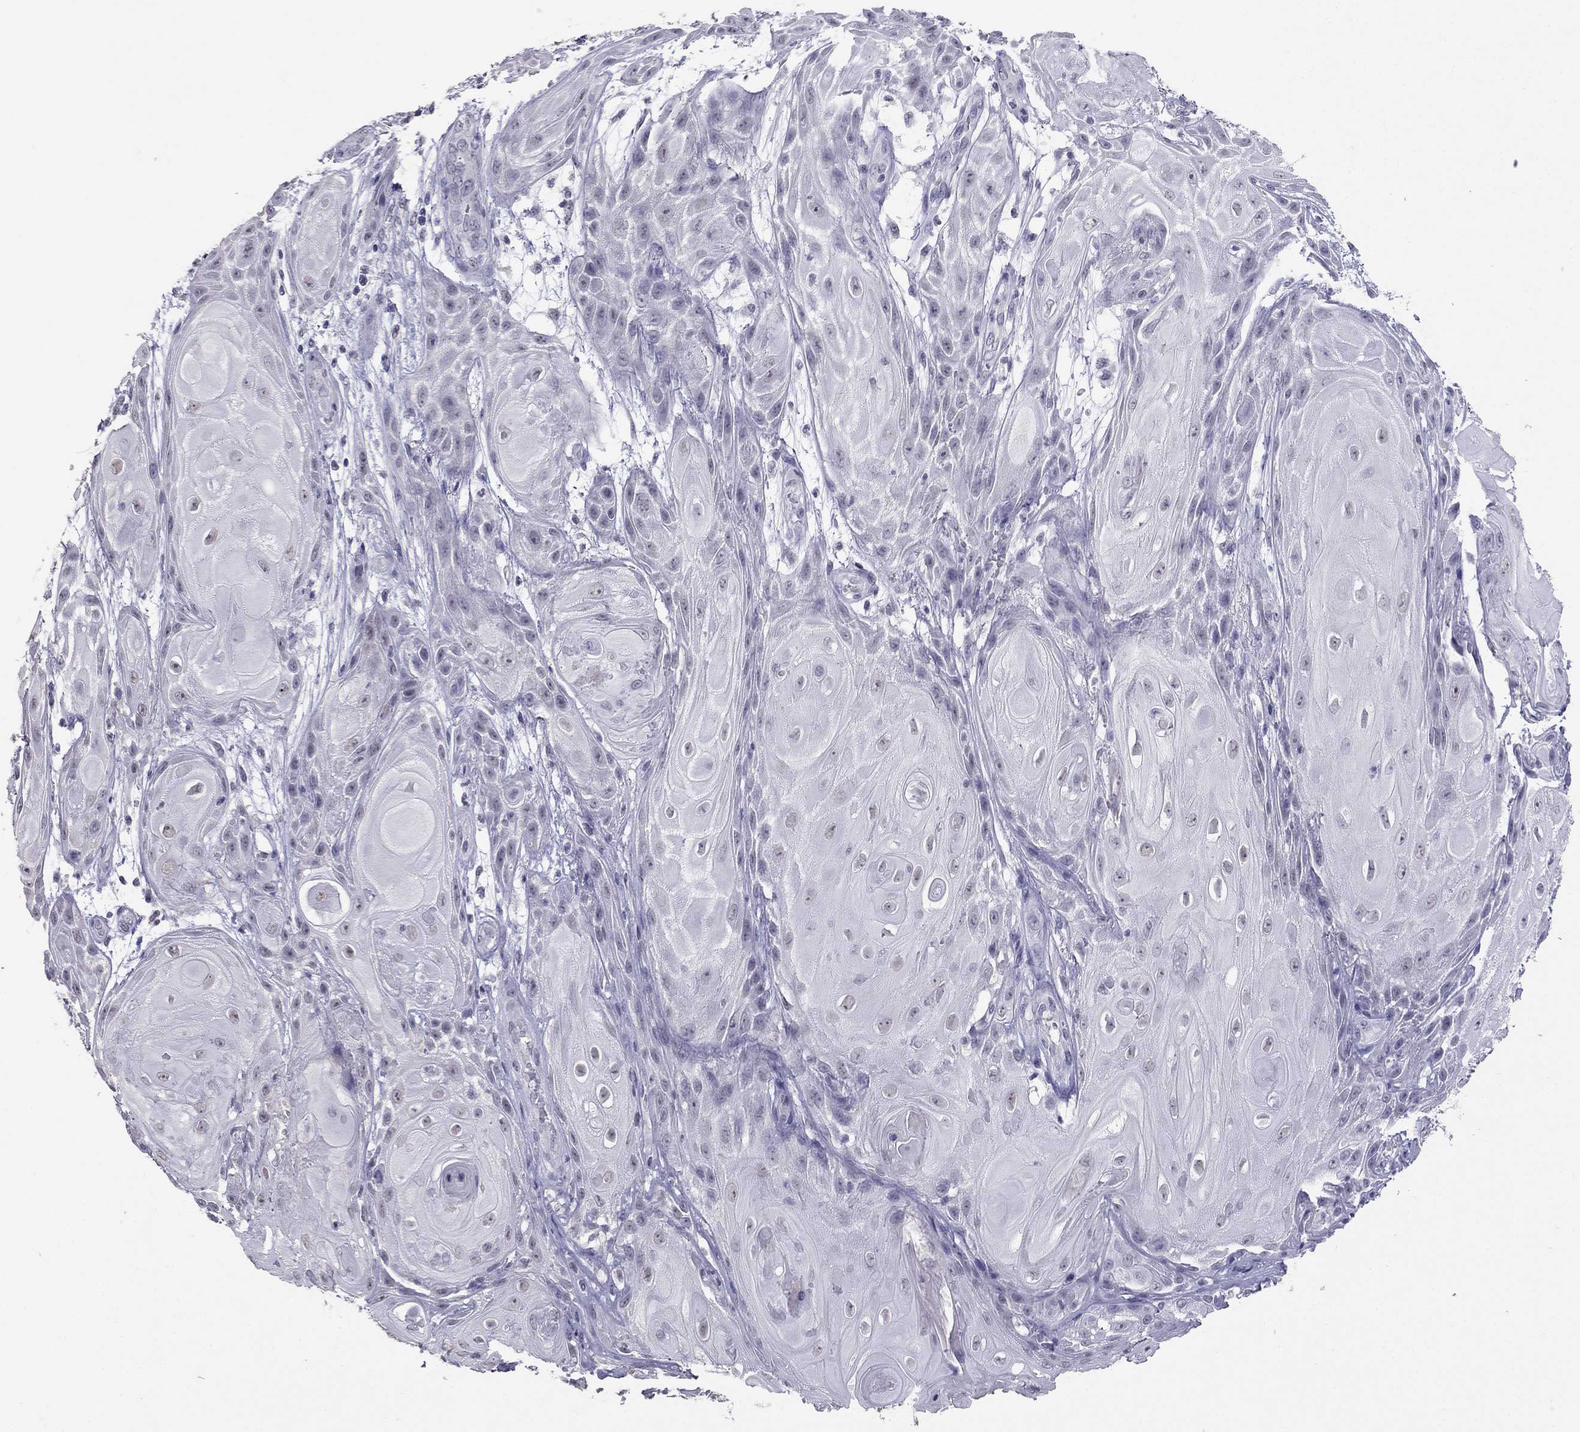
{"staining": {"intensity": "negative", "quantity": "none", "location": "none"}, "tissue": "skin cancer", "cell_type": "Tumor cells", "image_type": "cancer", "snomed": [{"axis": "morphology", "description": "Squamous cell carcinoma, NOS"}, {"axis": "topography", "description": "Skin"}], "caption": "This is an immunohistochemistry micrograph of skin squamous cell carcinoma. There is no expression in tumor cells.", "gene": "PSMB11", "patient": {"sex": "male", "age": 62}}